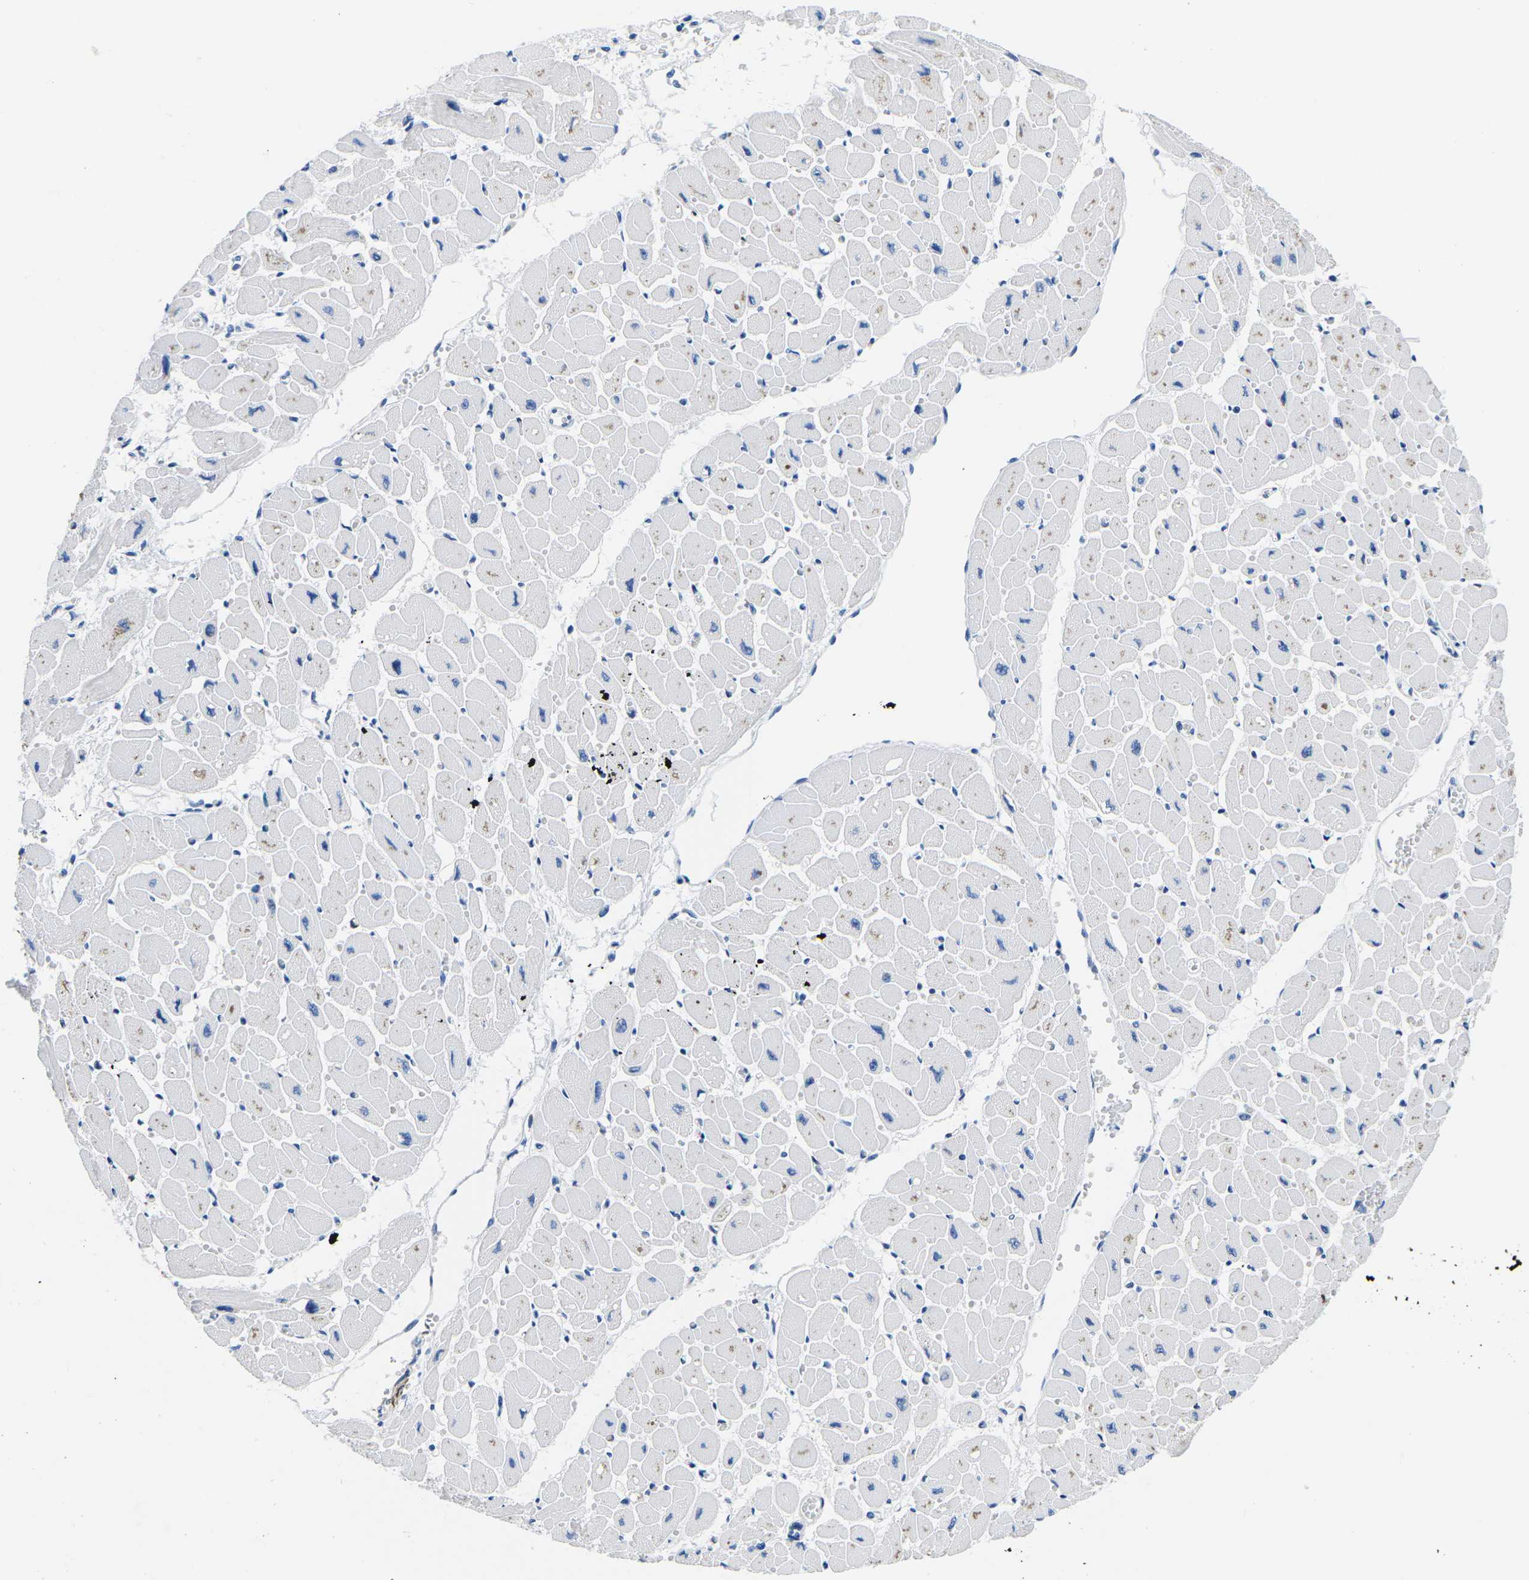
{"staining": {"intensity": "negative", "quantity": "none", "location": "none"}, "tissue": "heart muscle", "cell_type": "Cardiomyocytes", "image_type": "normal", "snomed": [{"axis": "morphology", "description": "Normal tissue, NOS"}, {"axis": "topography", "description": "Heart"}], "caption": "An image of human heart muscle is negative for staining in cardiomyocytes. The staining was performed using DAB (3,3'-diaminobenzidine) to visualize the protein expression in brown, while the nuclei were stained in blue with hematoxylin (Magnification: 20x).", "gene": "CYP1A2", "patient": {"sex": "female", "age": 54}}